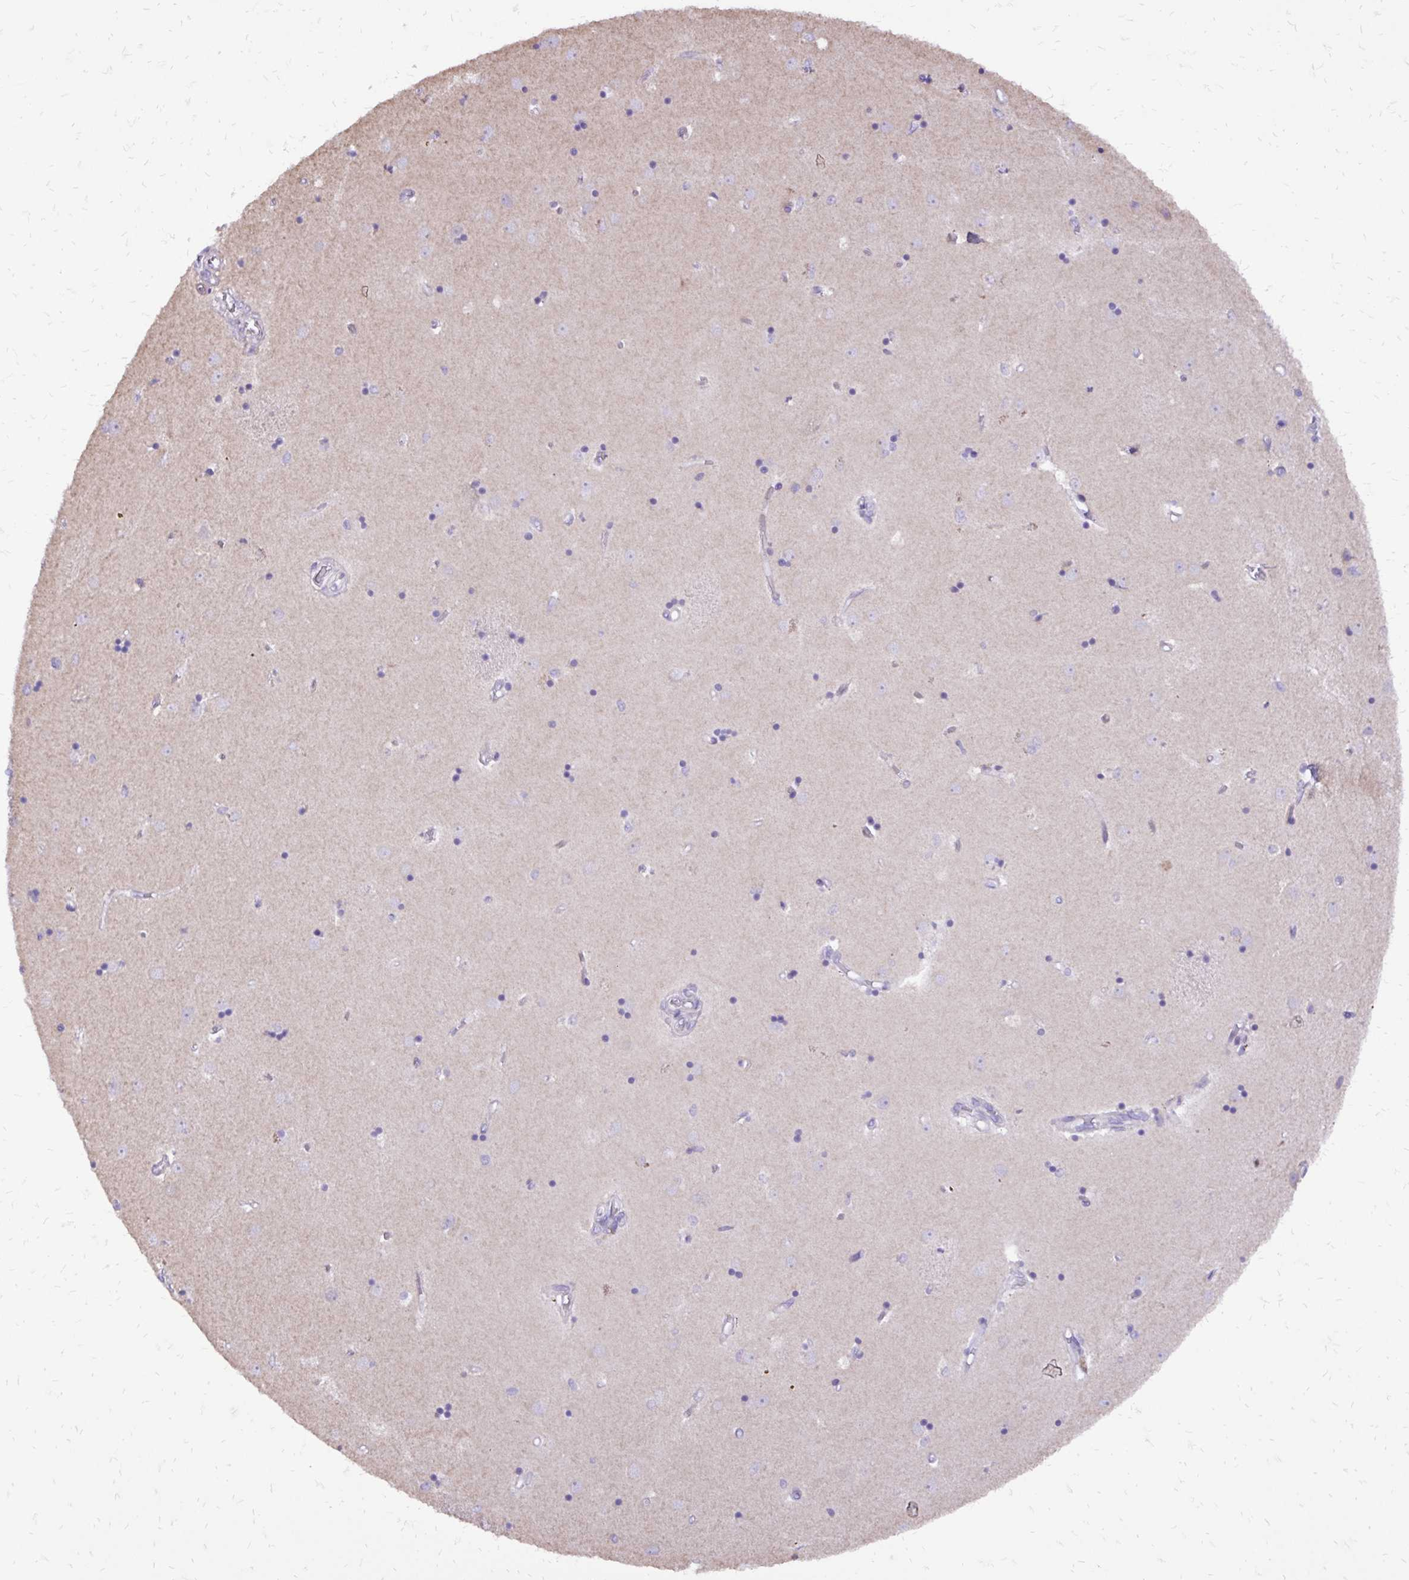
{"staining": {"intensity": "negative", "quantity": "none", "location": "none"}, "tissue": "caudate", "cell_type": "Glial cells", "image_type": "normal", "snomed": [{"axis": "morphology", "description": "Normal tissue, NOS"}, {"axis": "topography", "description": "Lateral ventricle wall"}], "caption": "The IHC photomicrograph has no significant positivity in glial cells of caudate.", "gene": "ABCC3", "patient": {"sex": "male", "age": 54}}